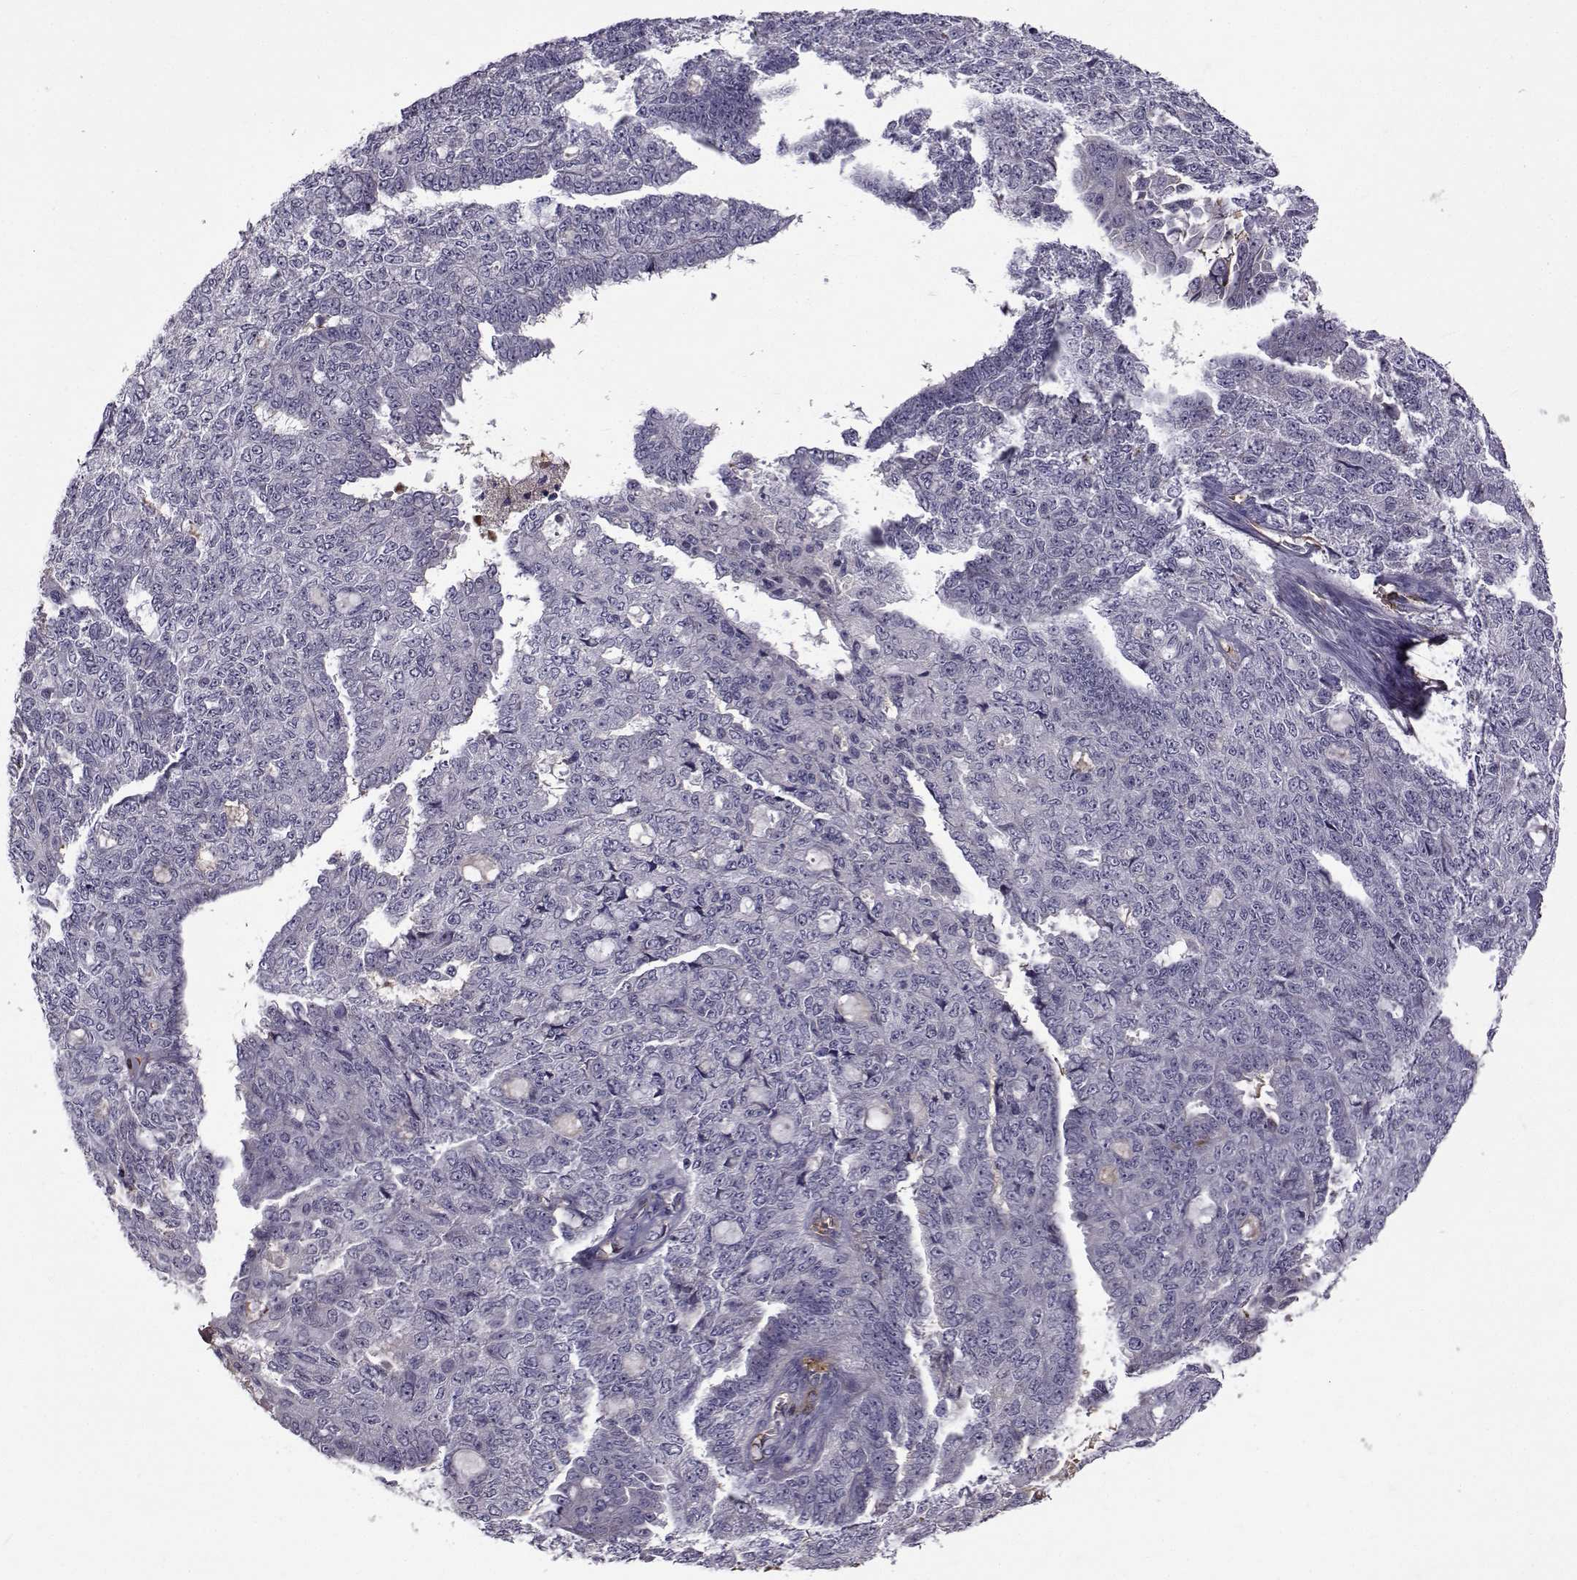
{"staining": {"intensity": "negative", "quantity": "none", "location": "none"}, "tissue": "ovarian cancer", "cell_type": "Tumor cells", "image_type": "cancer", "snomed": [{"axis": "morphology", "description": "Cystadenocarcinoma, serous, NOS"}, {"axis": "topography", "description": "Ovary"}], "caption": "DAB (3,3'-diaminobenzidine) immunohistochemical staining of ovarian serous cystadenocarcinoma exhibits no significant staining in tumor cells. The staining is performed using DAB brown chromogen with nuclei counter-stained in using hematoxylin.", "gene": "TNFRSF11B", "patient": {"sex": "female", "age": 71}}